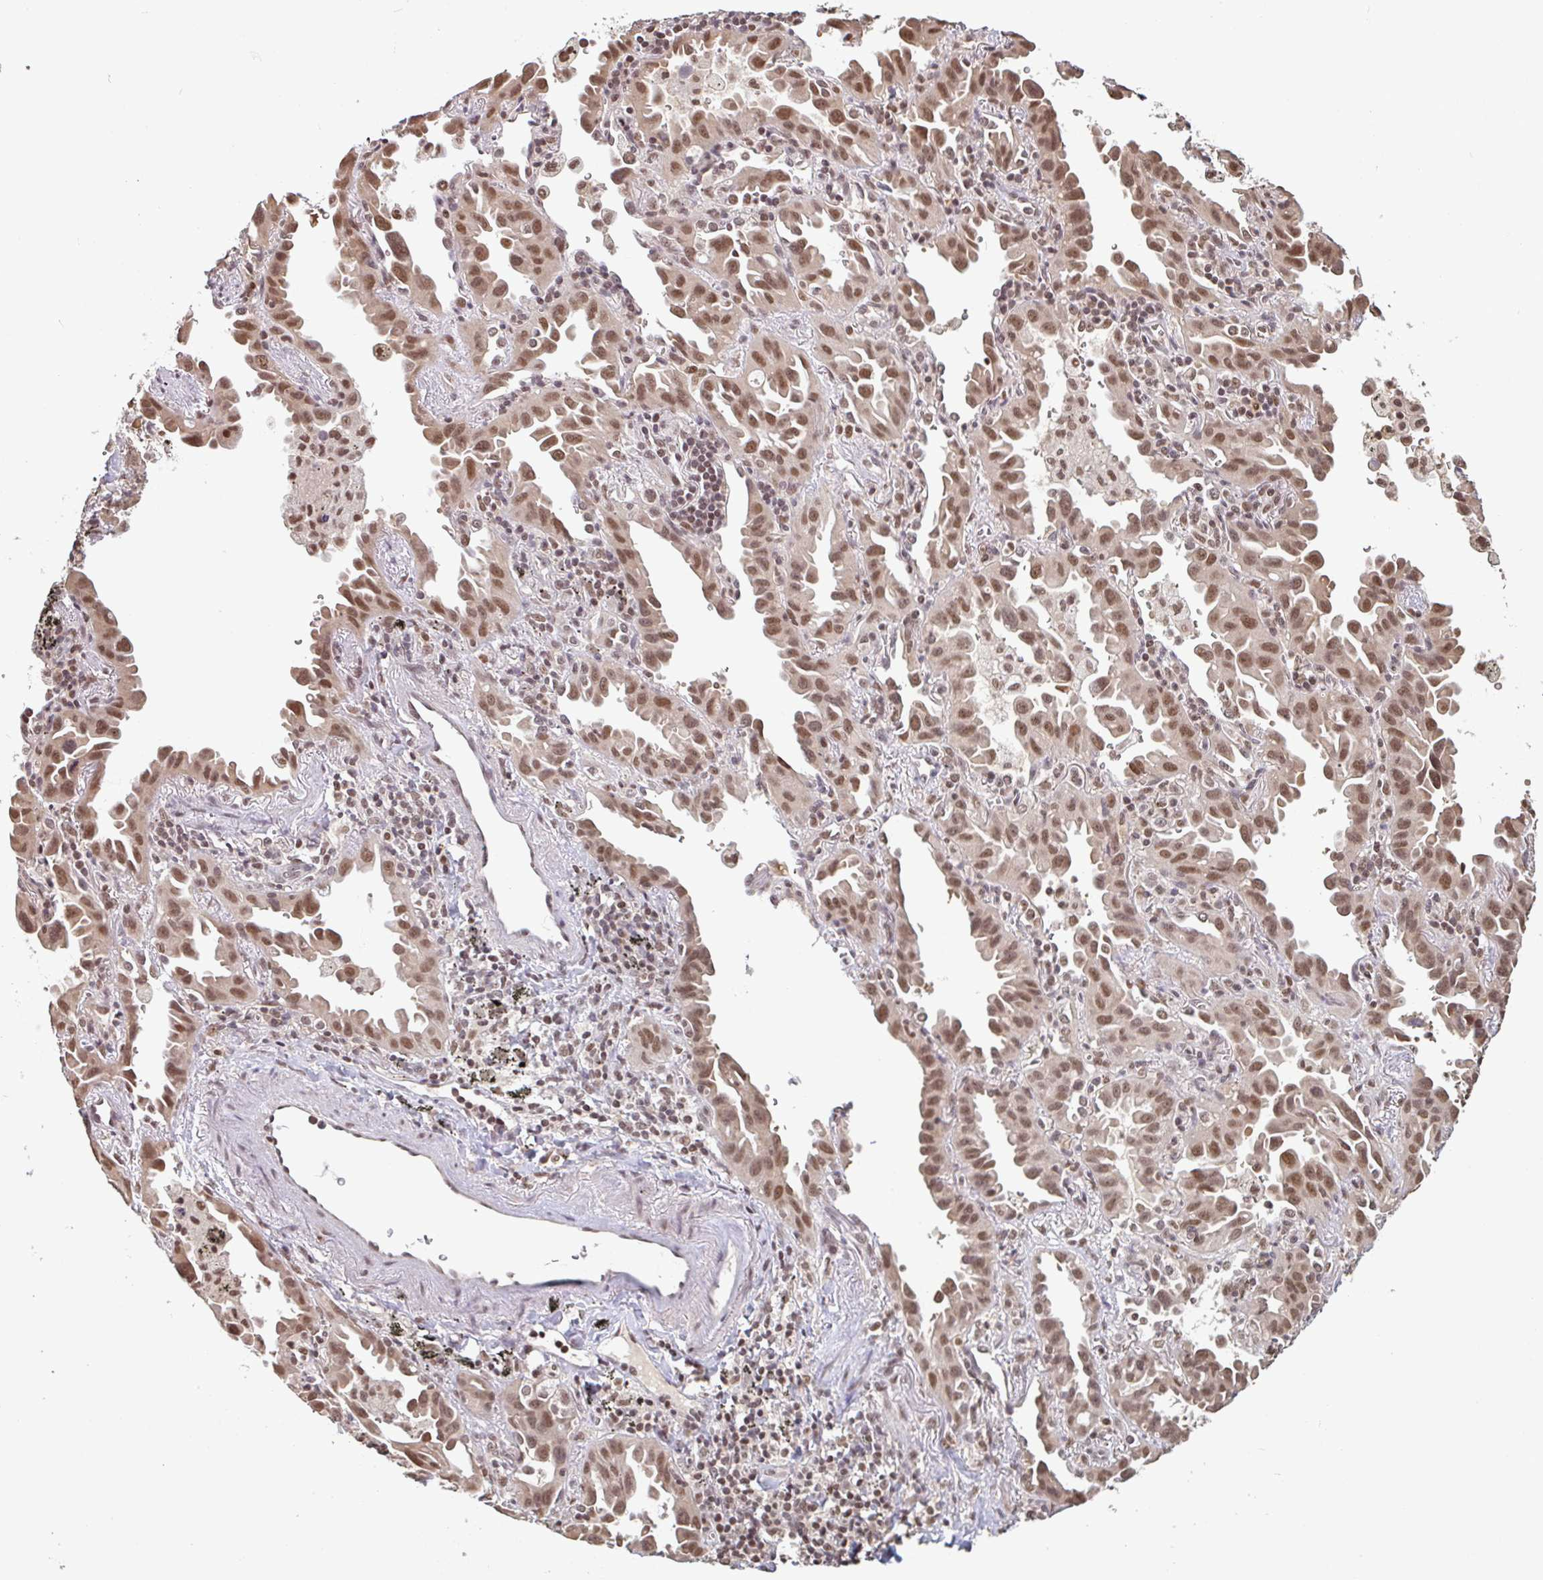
{"staining": {"intensity": "moderate", "quantity": ">75%", "location": "nuclear"}, "tissue": "lung cancer", "cell_type": "Tumor cells", "image_type": "cancer", "snomed": [{"axis": "morphology", "description": "Adenocarcinoma, NOS"}, {"axis": "topography", "description": "Lung"}], "caption": "Approximately >75% of tumor cells in lung adenocarcinoma demonstrate moderate nuclear protein expression as visualized by brown immunohistochemical staining.", "gene": "DR1", "patient": {"sex": "male", "age": 68}}